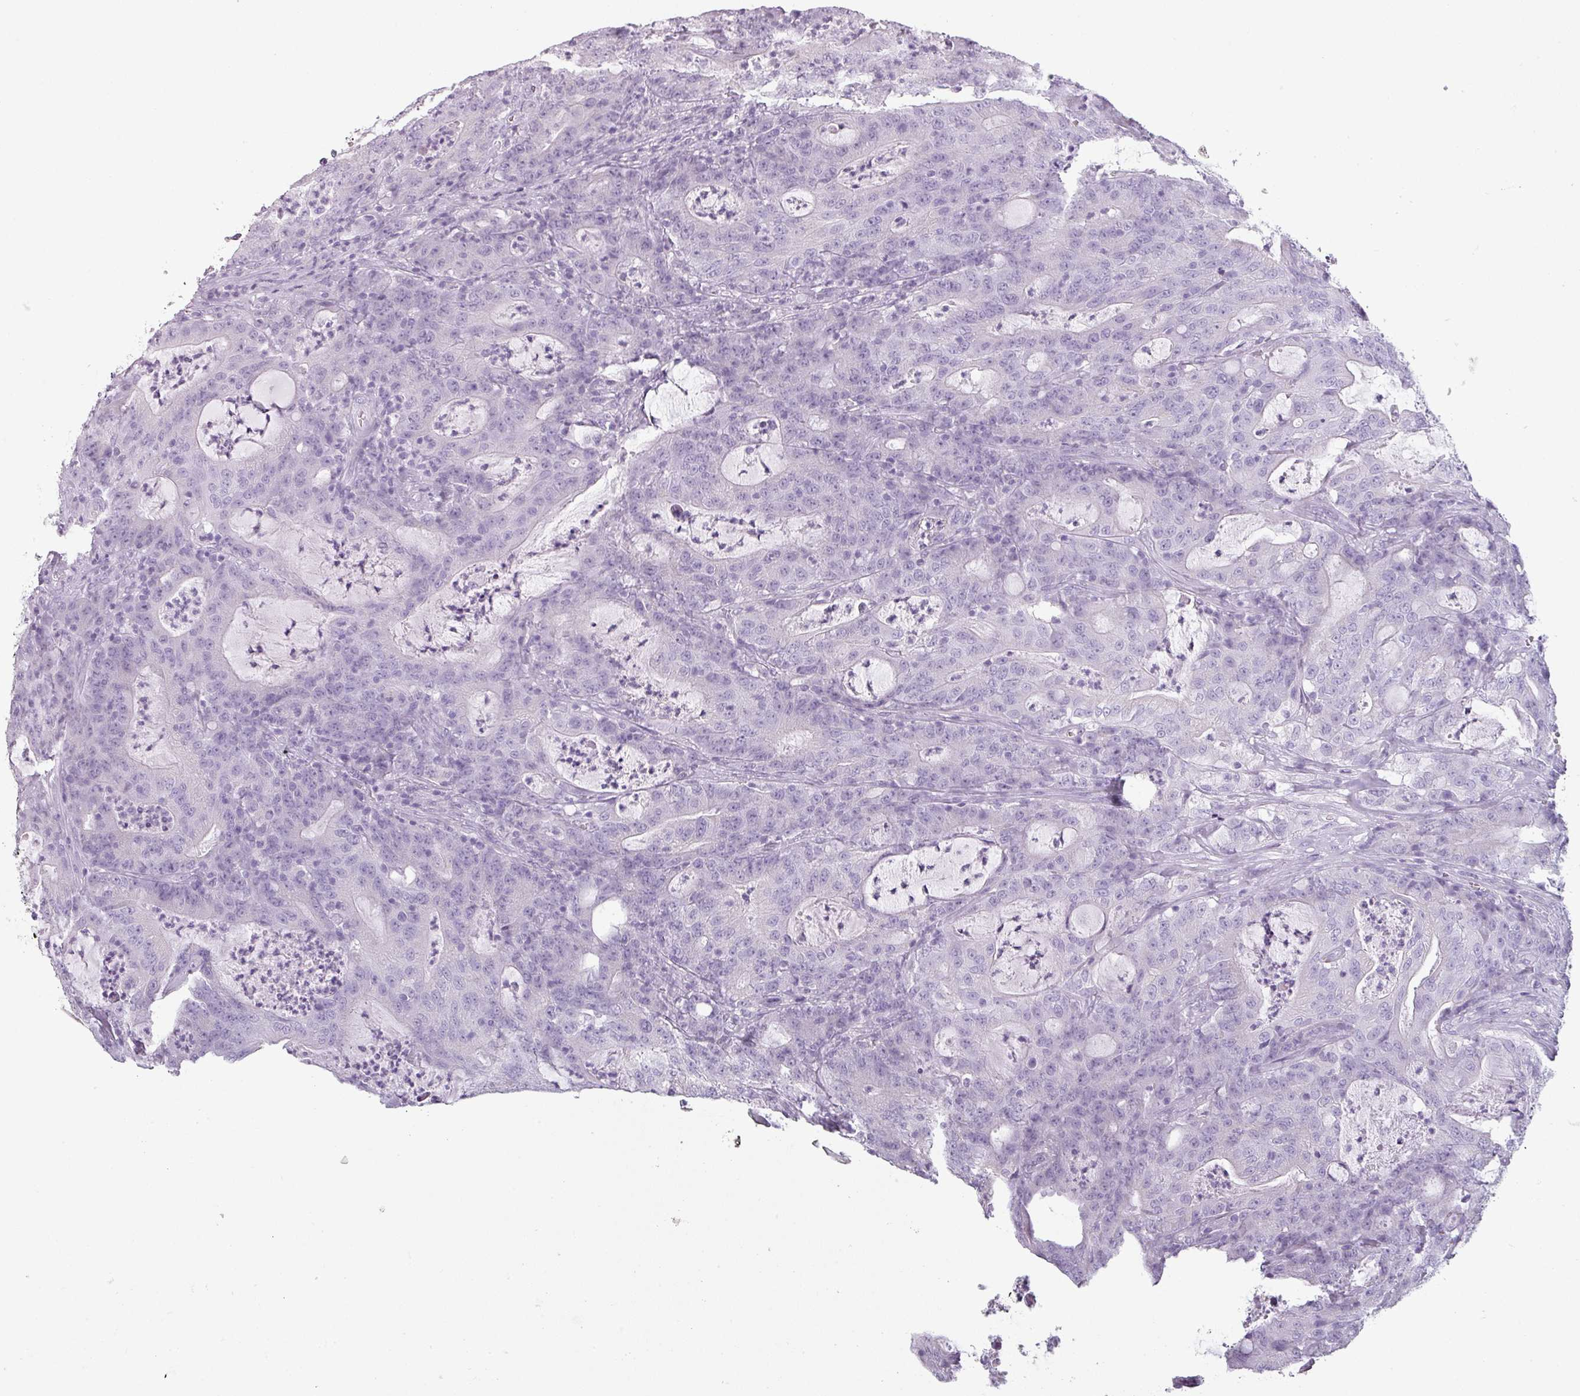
{"staining": {"intensity": "negative", "quantity": "none", "location": "none"}, "tissue": "colorectal cancer", "cell_type": "Tumor cells", "image_type": "cancer", "snomed": [{"axis": "morphology", "description": "Adenocarcinoma, NOS"}, {"axis": "topography", "description": "Colon"}], "caption": "Immunohistochemical staining of adenocarcinoma (colorectal) shows no significant staining in tumor cells.", "gene": "SFTPA1", "patient": {"sex": "male", "age": 83}}